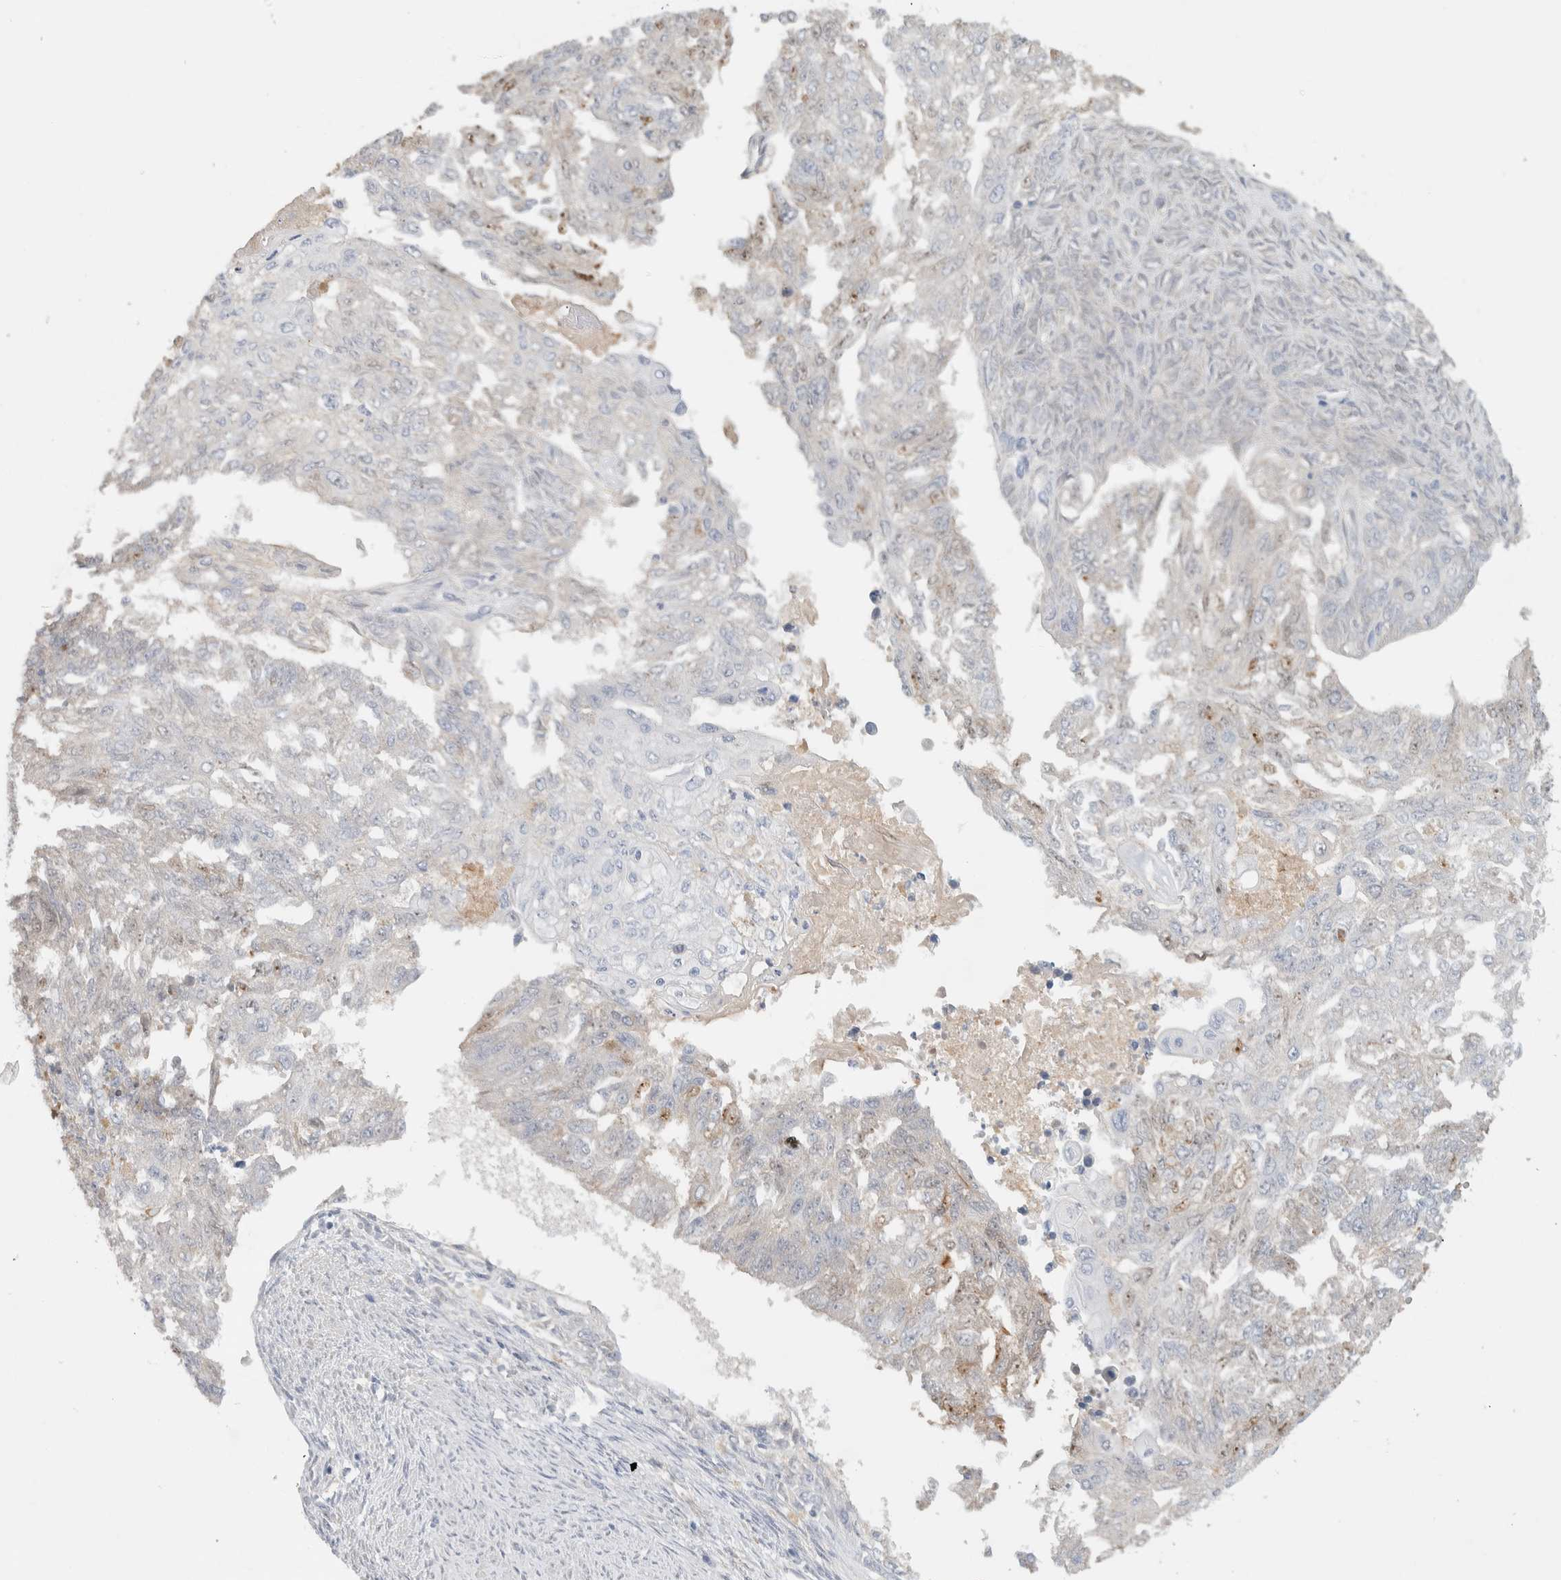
{"staining": {"intensity": "moderate", "quantity": "<25%", "location": "nuclear"}, "tissue": "endometrial cancer", "cell_type": "Tumor cells", "image_type": "cancer", "snomed": [{"axis": "morphology", "description": "Adenocarcinoma, NOS"}, {"axis": "topography", "description": "Endometrium"}], "caption": "Endometrial adenocarcinoma tissue displays moderate nuclear staining in approximately <25% of tumor cells, visualized by immunohistochemistry. Immunohistochemistry stains the protein of interest in brown and the nuclei are stained blue.", "gene": "DEPTOR", "patient": {"sex": "female", "age": 32}}